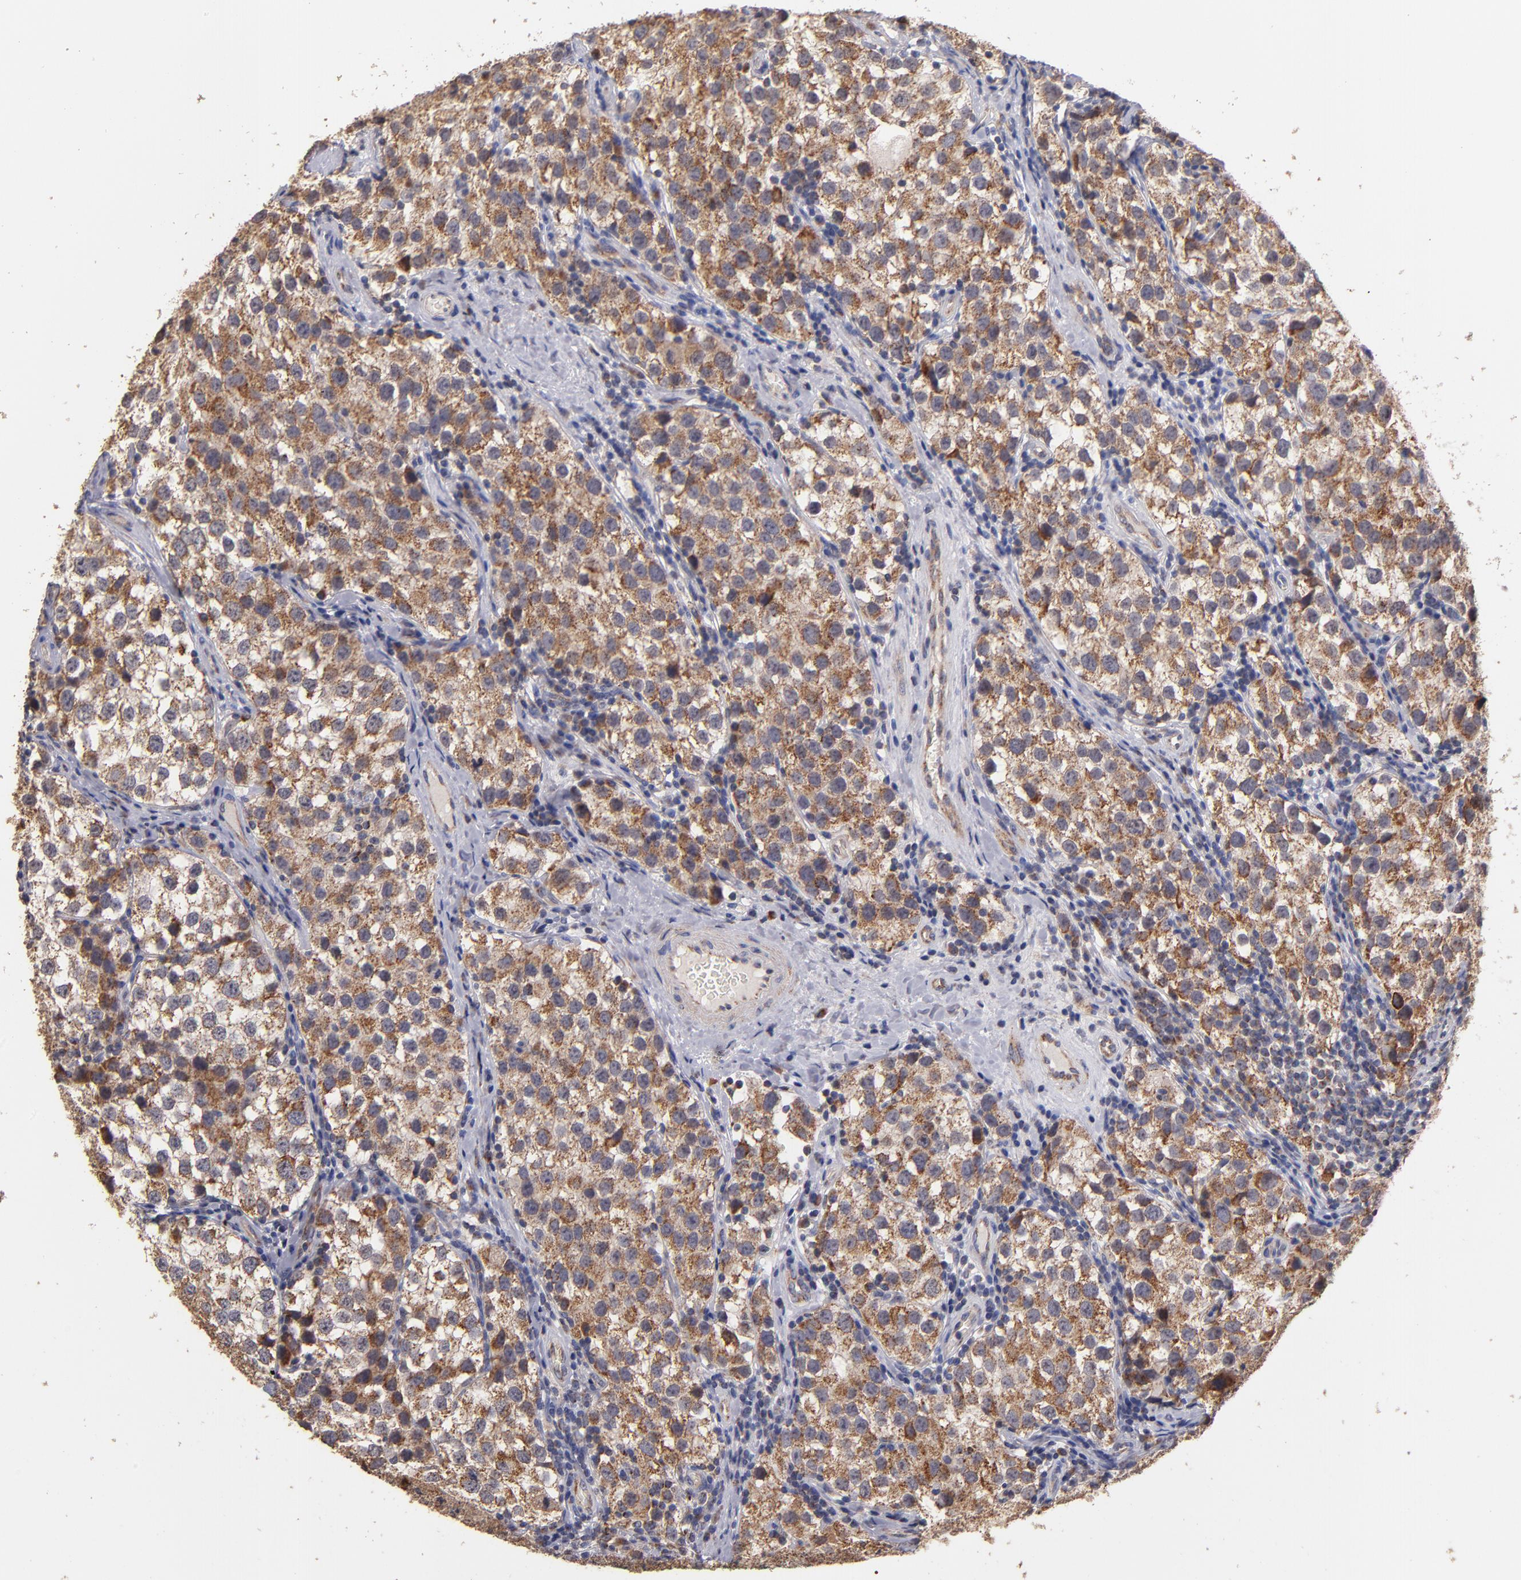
{"staining": {"intensity": "moderate", "quantity": ">75%", "location": "cytoplasmic/membranous"}, "tissue": "testis cancer", "cell_type": "Tumor cells", "image_type": "cancer", "snomed": [{"axis": "morphology", "description": "Seminoma, NOS"}, {"axis": "topography", "description": "Testis"}], "caption": "Moderate cytoplasmic/membranous staining for a protein is present in approximately >75% of tumor cells of testis cancer (seminoma) using immunohistochemistry.", "gene": "DIABLO", "patient": {"sex": "male", "age": 39}}